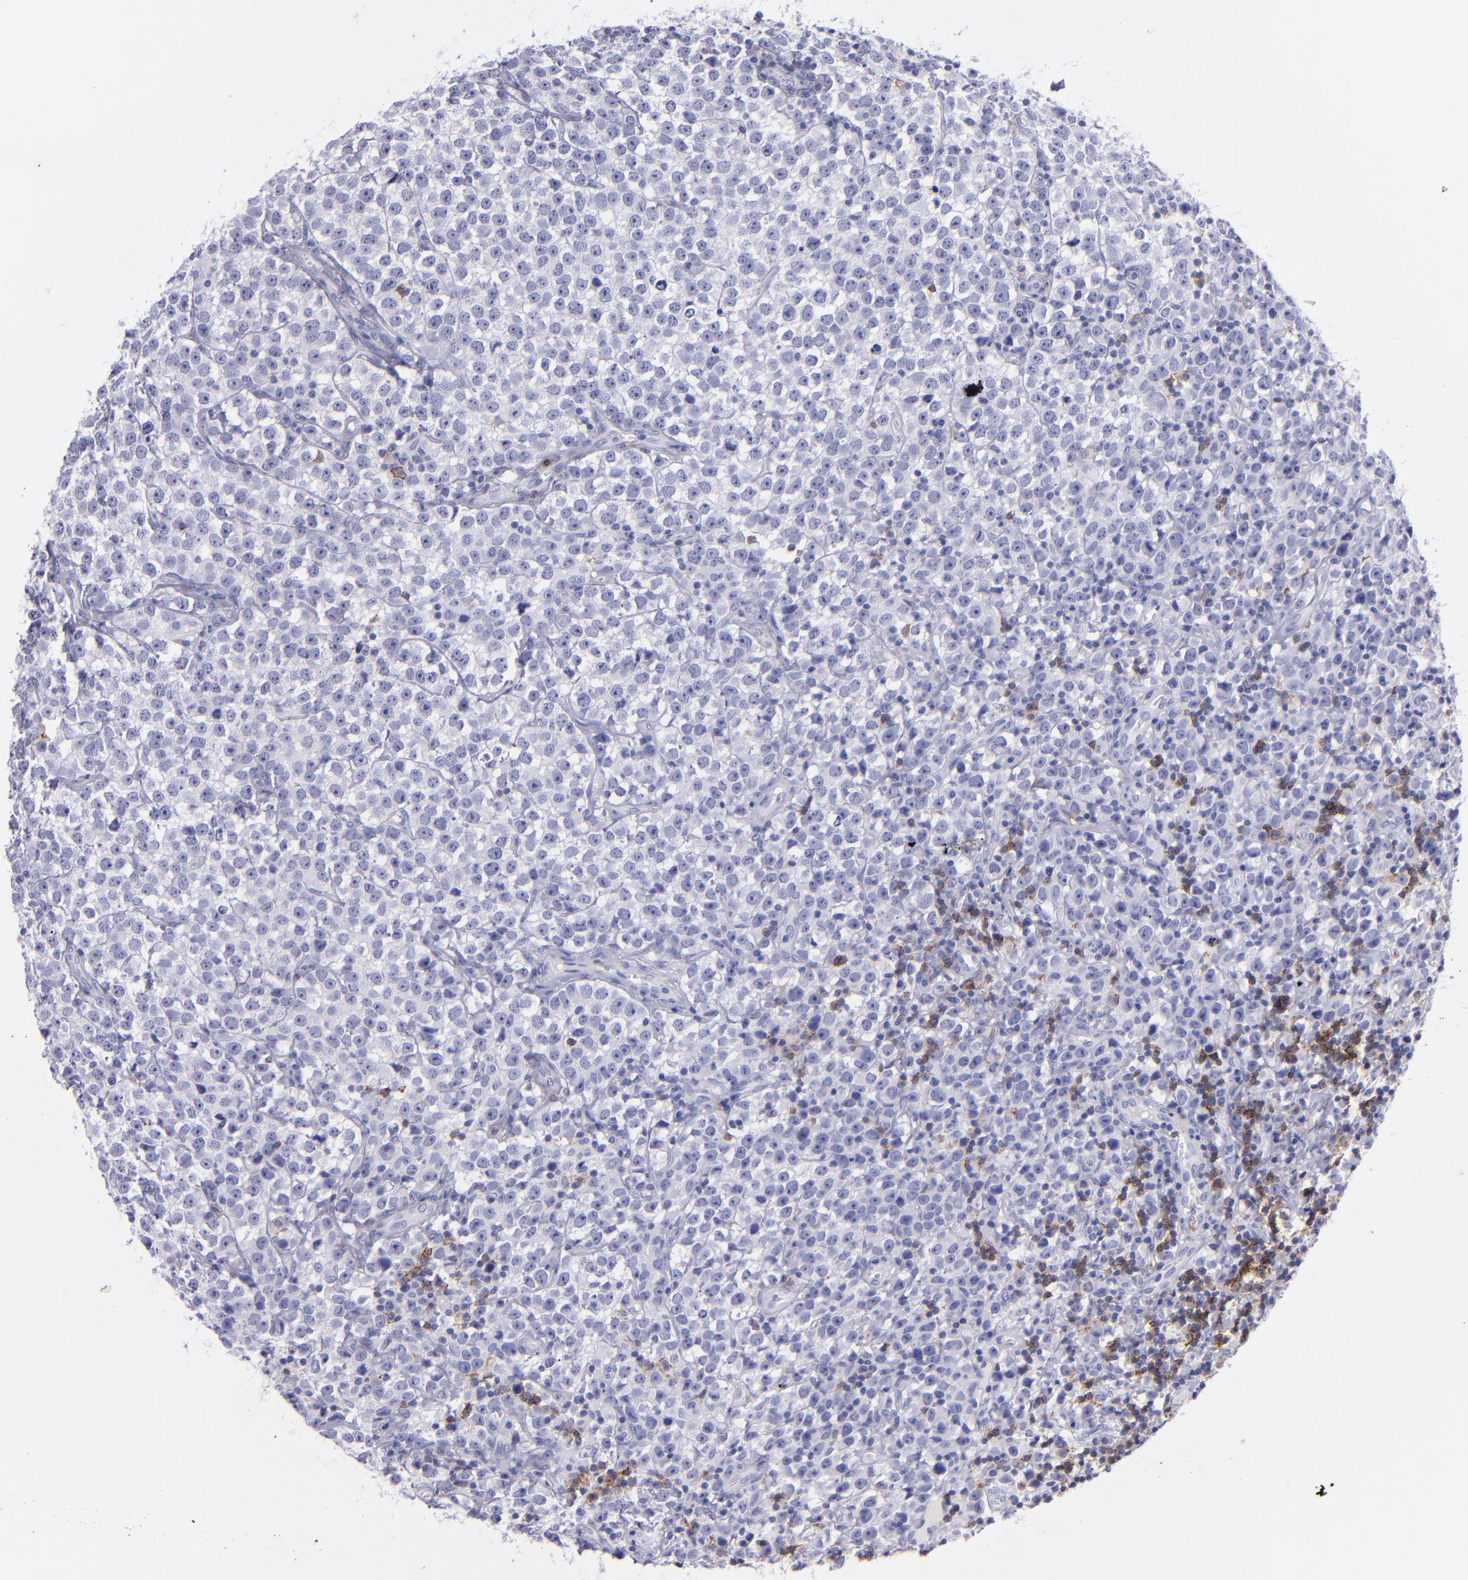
{"staining": {"intensity": "negative", "quantity": "none", "location": "none"}, "tissue": "testis cancer", "cell_type": "Tumor cells", "image_type": "cancer", "snomed": [{"axis": "morphology", "description": "Seminoma, NOS"}, {"axis": "topography", "description": "Testis"}], "caption": "Immunohistochemical staining of human testis cancer reveals no significant staining in tumor cells. The staining was performed using DAB (3,3'-diaminobenzidine) to visualize the protein expression in brown, while the nuclei were stained in blue with hematoxylin (Magnification: 20x).", "gene": "CD37", "patient": {"sex": "male", "age": 25}}